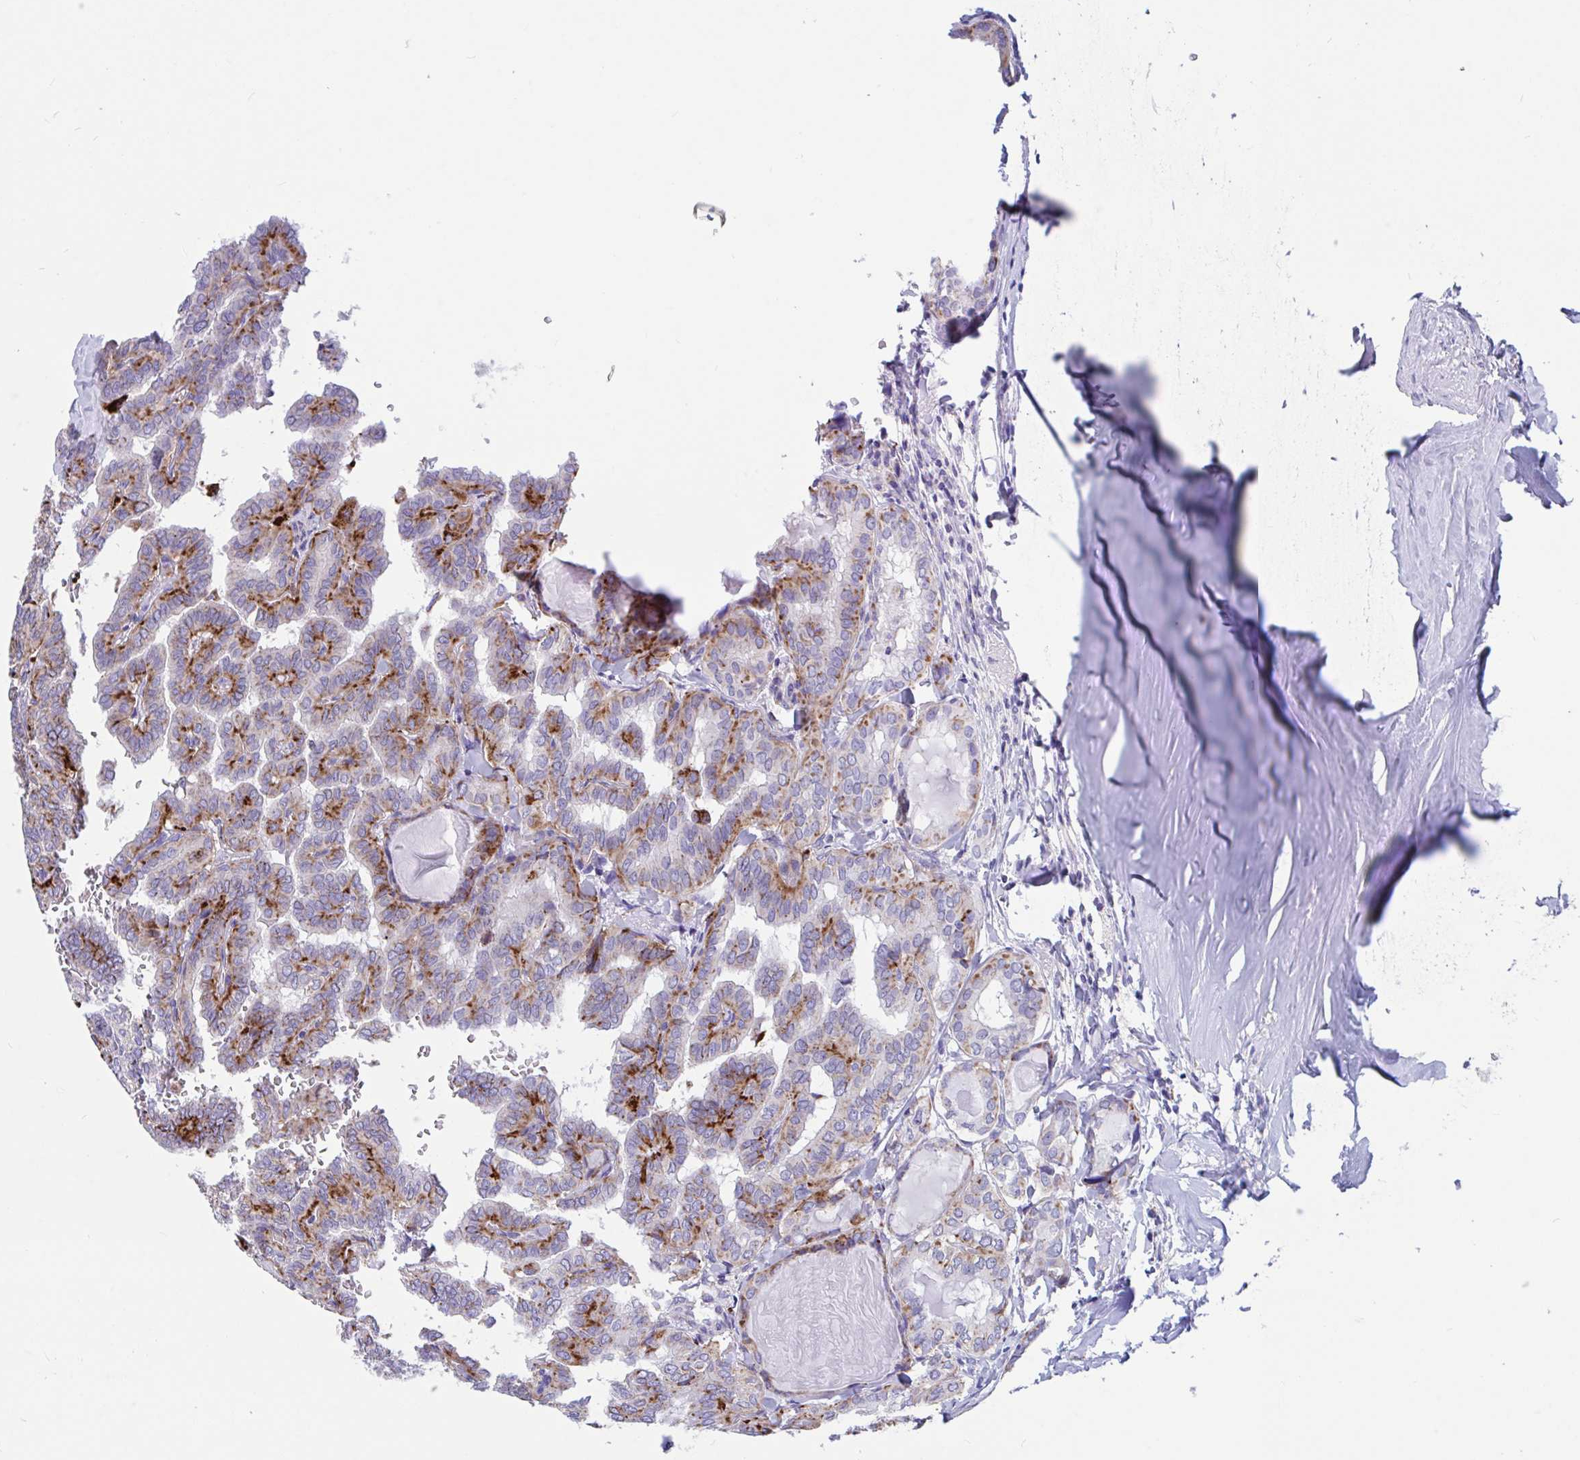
{"staining": {"intensity": "strong", "quantity": "25%-75%", "location": "cytoplasmic/membranous"}, "tissue": "thyroid cancer", "cell_type": "Tumor cells", "image_type": "cancer", "snomed": [{"axis": "morphology", "description": "Papillary adenocarcinoma, NOS"}, {"axis": "topography", "description": "Thyroid gland"}], "caption": "Immunohistochemistry staining of thyroid cancer (papillary adenocarcinoma), which demonstrates high levels of strong cytoplasmic/membranous staining in about 25%-75% of tumor cells indicating strong cytoplasmic/membranous protein staining. The staining was performed using DAB (brown) for protein detection and nuclei were counterstained in hematoxylin (blue).", "gene": "OR13A1", "patient": {"sex": "female", "age": 46}}